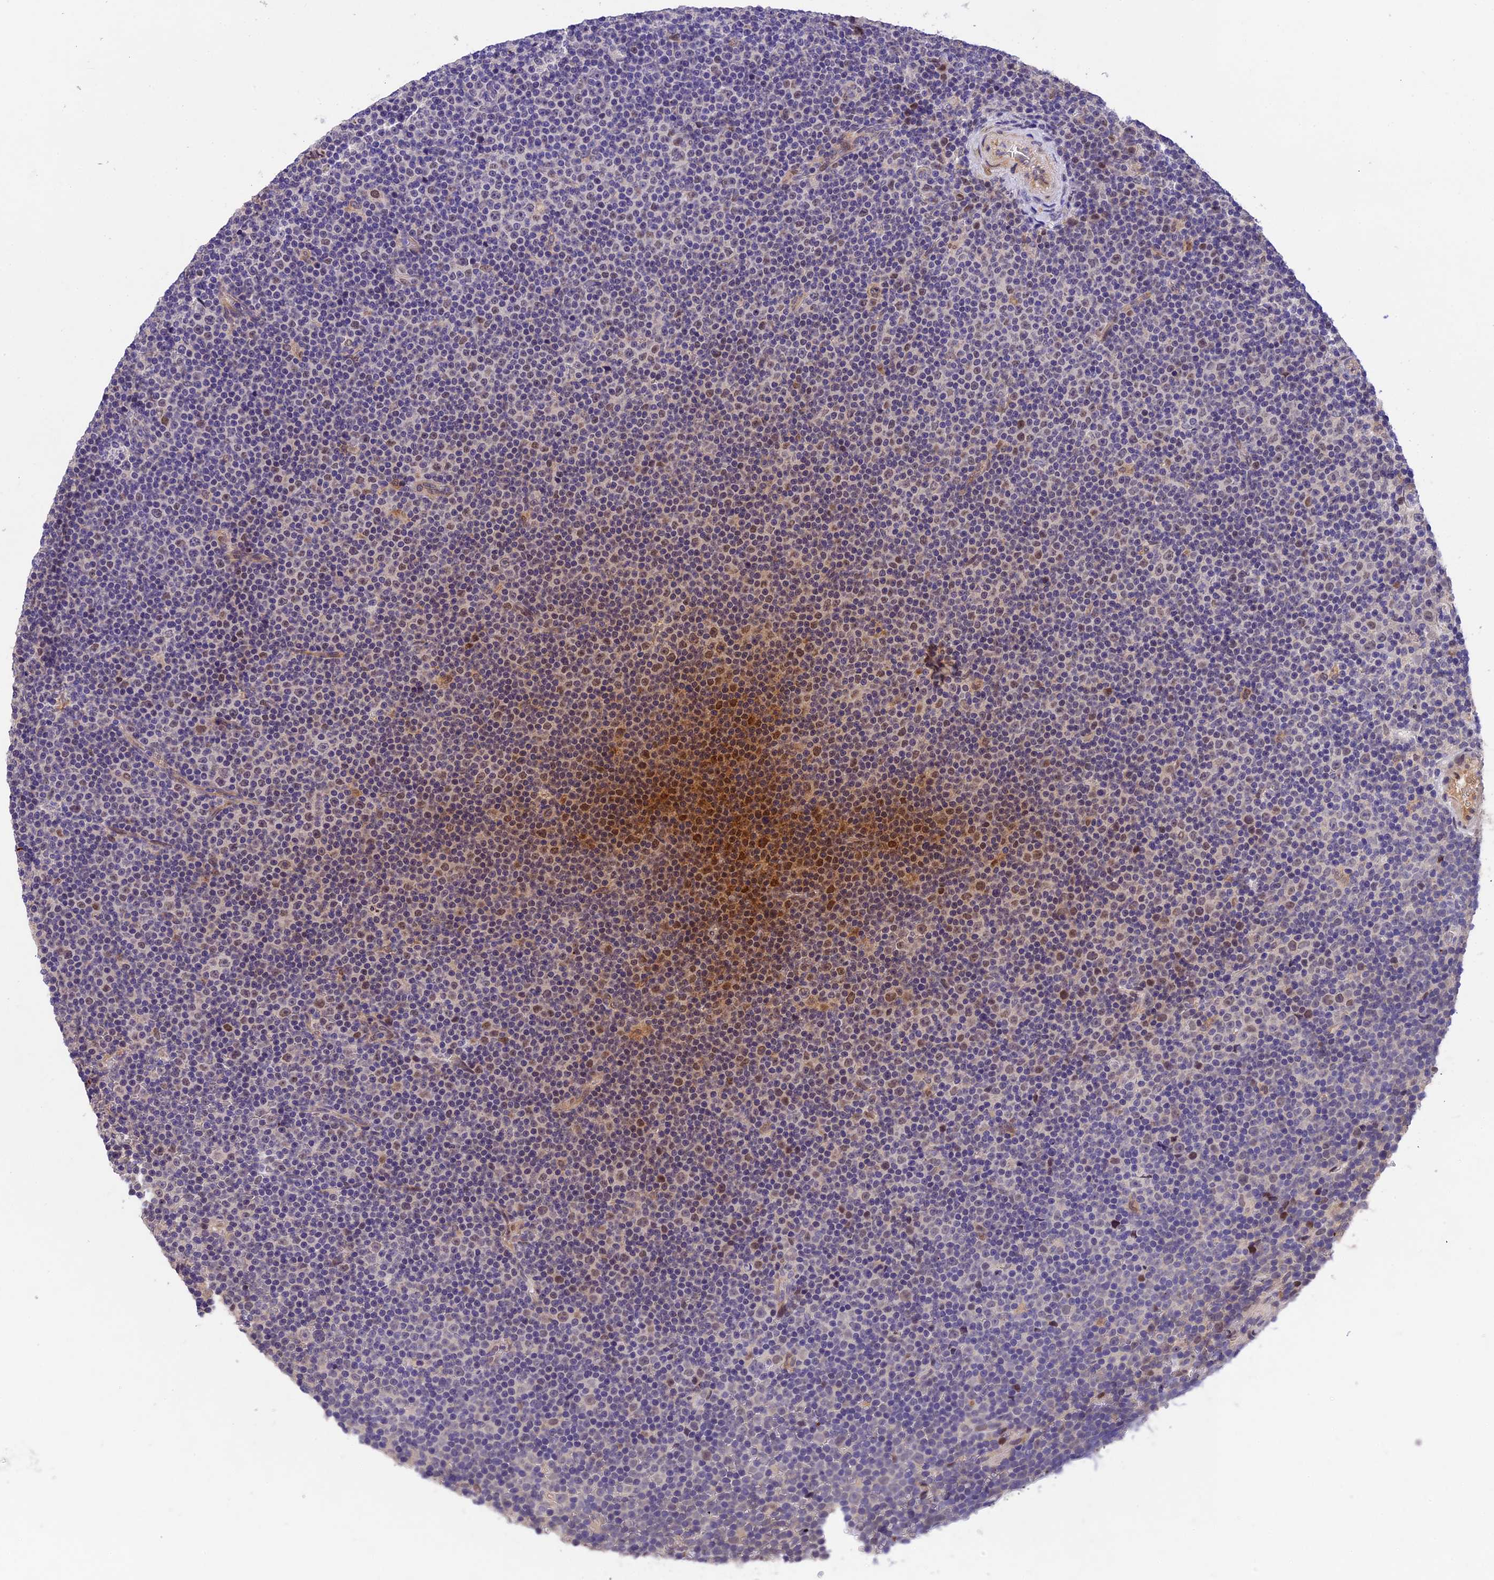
{"staining": {"intensity": "moderate", "quantity": "<25%", "location": "nuclear"}, "tissue": "lymphoma", "cell_type": "Tumor cells", "image_type": "cancer", "snomed": [{"axis": "morphology", "description": "Malignant lymphoma, non-Hodgkin's type, Low grade"}, {"axis": "topography", "description": "Lymph node"}], "caption": "Immunohistochemical staining of lymphoma displays low levels of moderate nuclear positivity in approximately <25% of tumor cells. (Stains: DAB (3,3'-diaminobenzidine) in brown, nuclei in blue, Microscopy: brightfield microscopy at high magnification).", "gene": "CCSER1", "patient": {"sex": "female", "age": 67}}